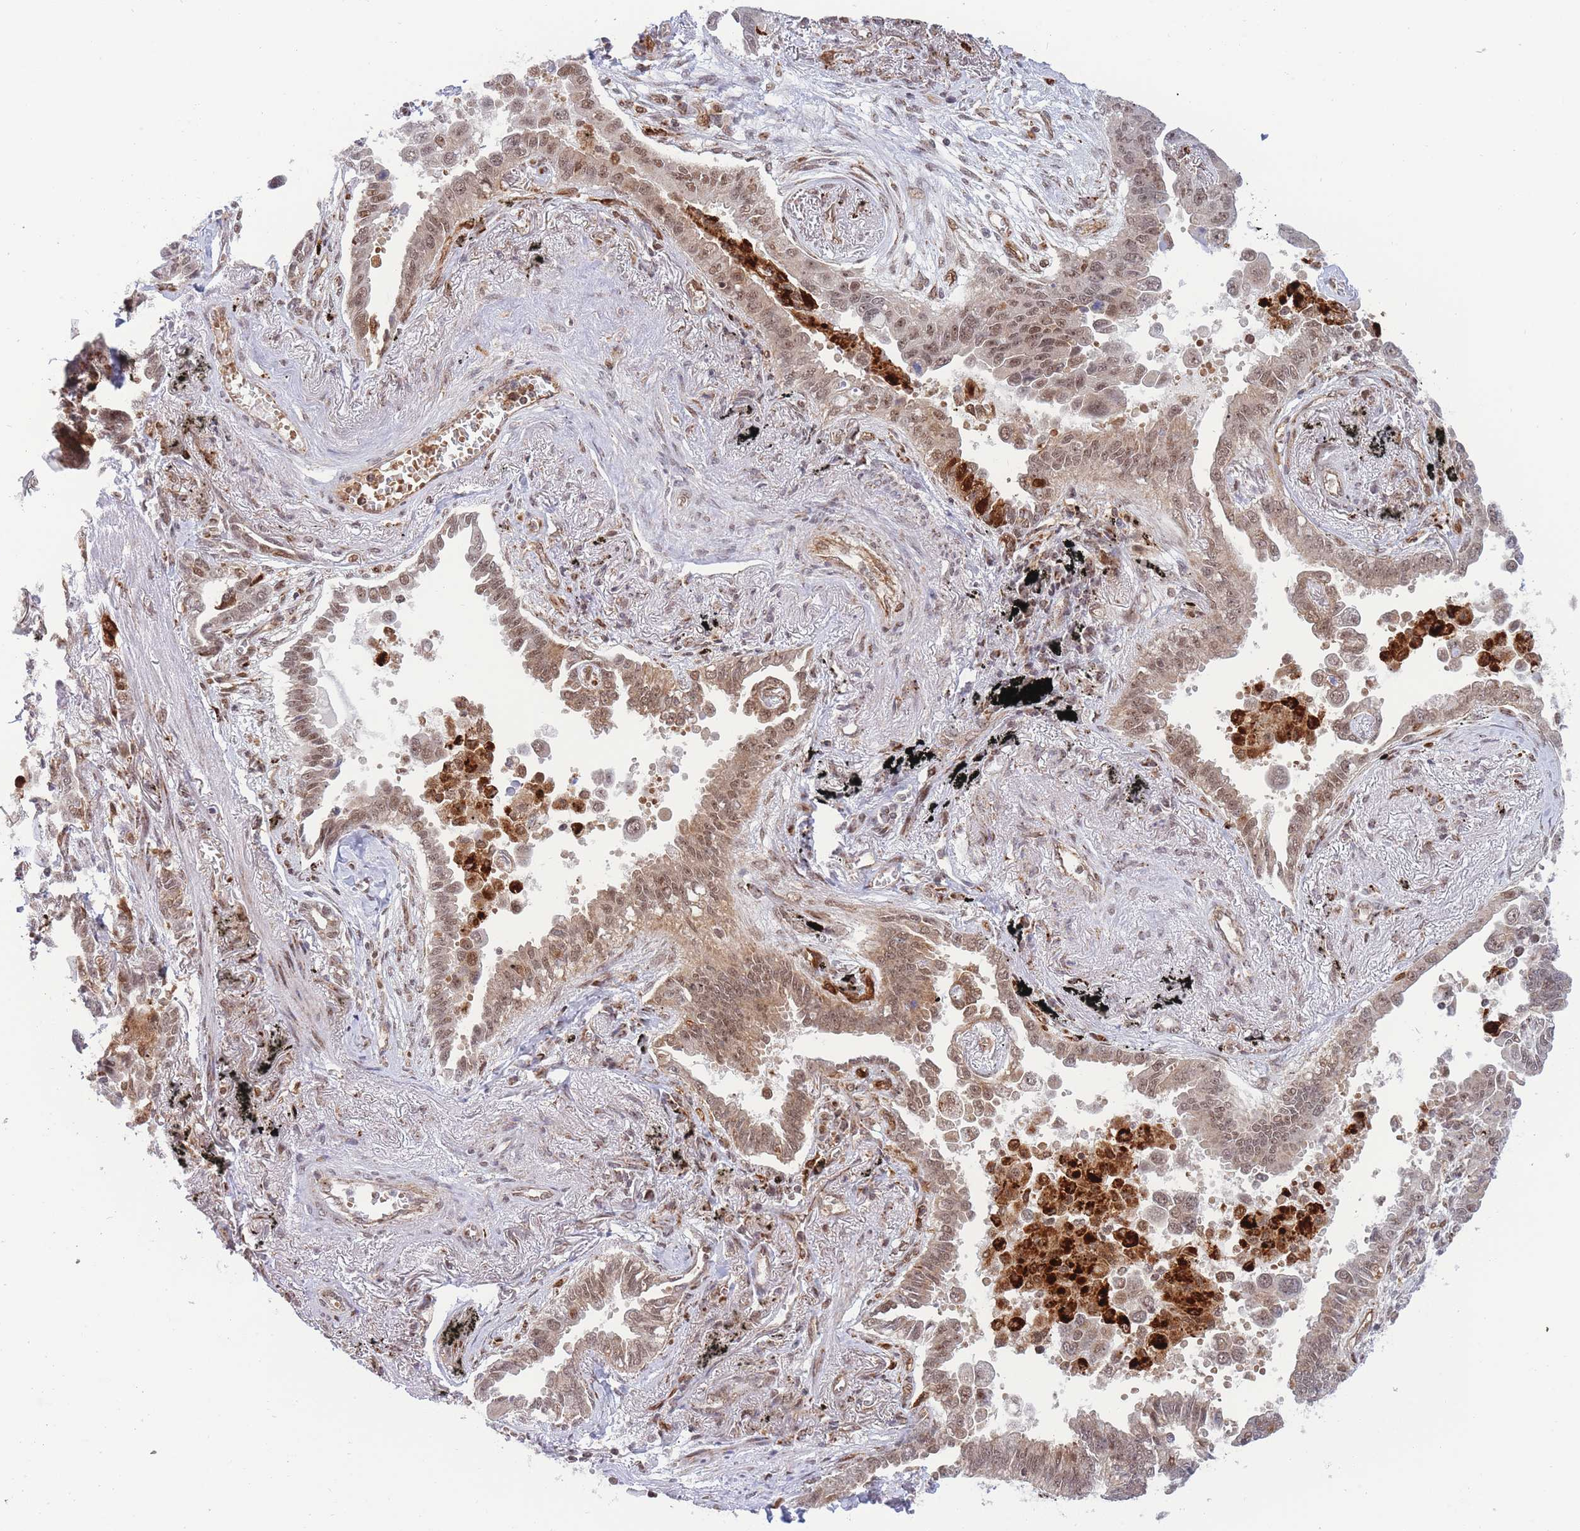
{"staining": {"intensity": "moderate", "quantity": ">75%", "location": "nuclear"}, "tissue": "lung cancer", "cell_type": "Tumor cells", "image_type": "cancer", "snomed": [{"axis": "morphology", "description": "Adenocarcinoma, NOS"}, {"axis": "topography", "description": "Lung"}], "caption": "An IHC image of neoplastic tissue is shown. Protein staining in brown highlights moderate nuclear positivity in adenocarcinoma (lung) within tumor cells. Ihc stains the protein of interest in brown and the nuclei are stained blue.", "gene": "BOD1L1", "patient": {"sex": "male", "age": 67}}